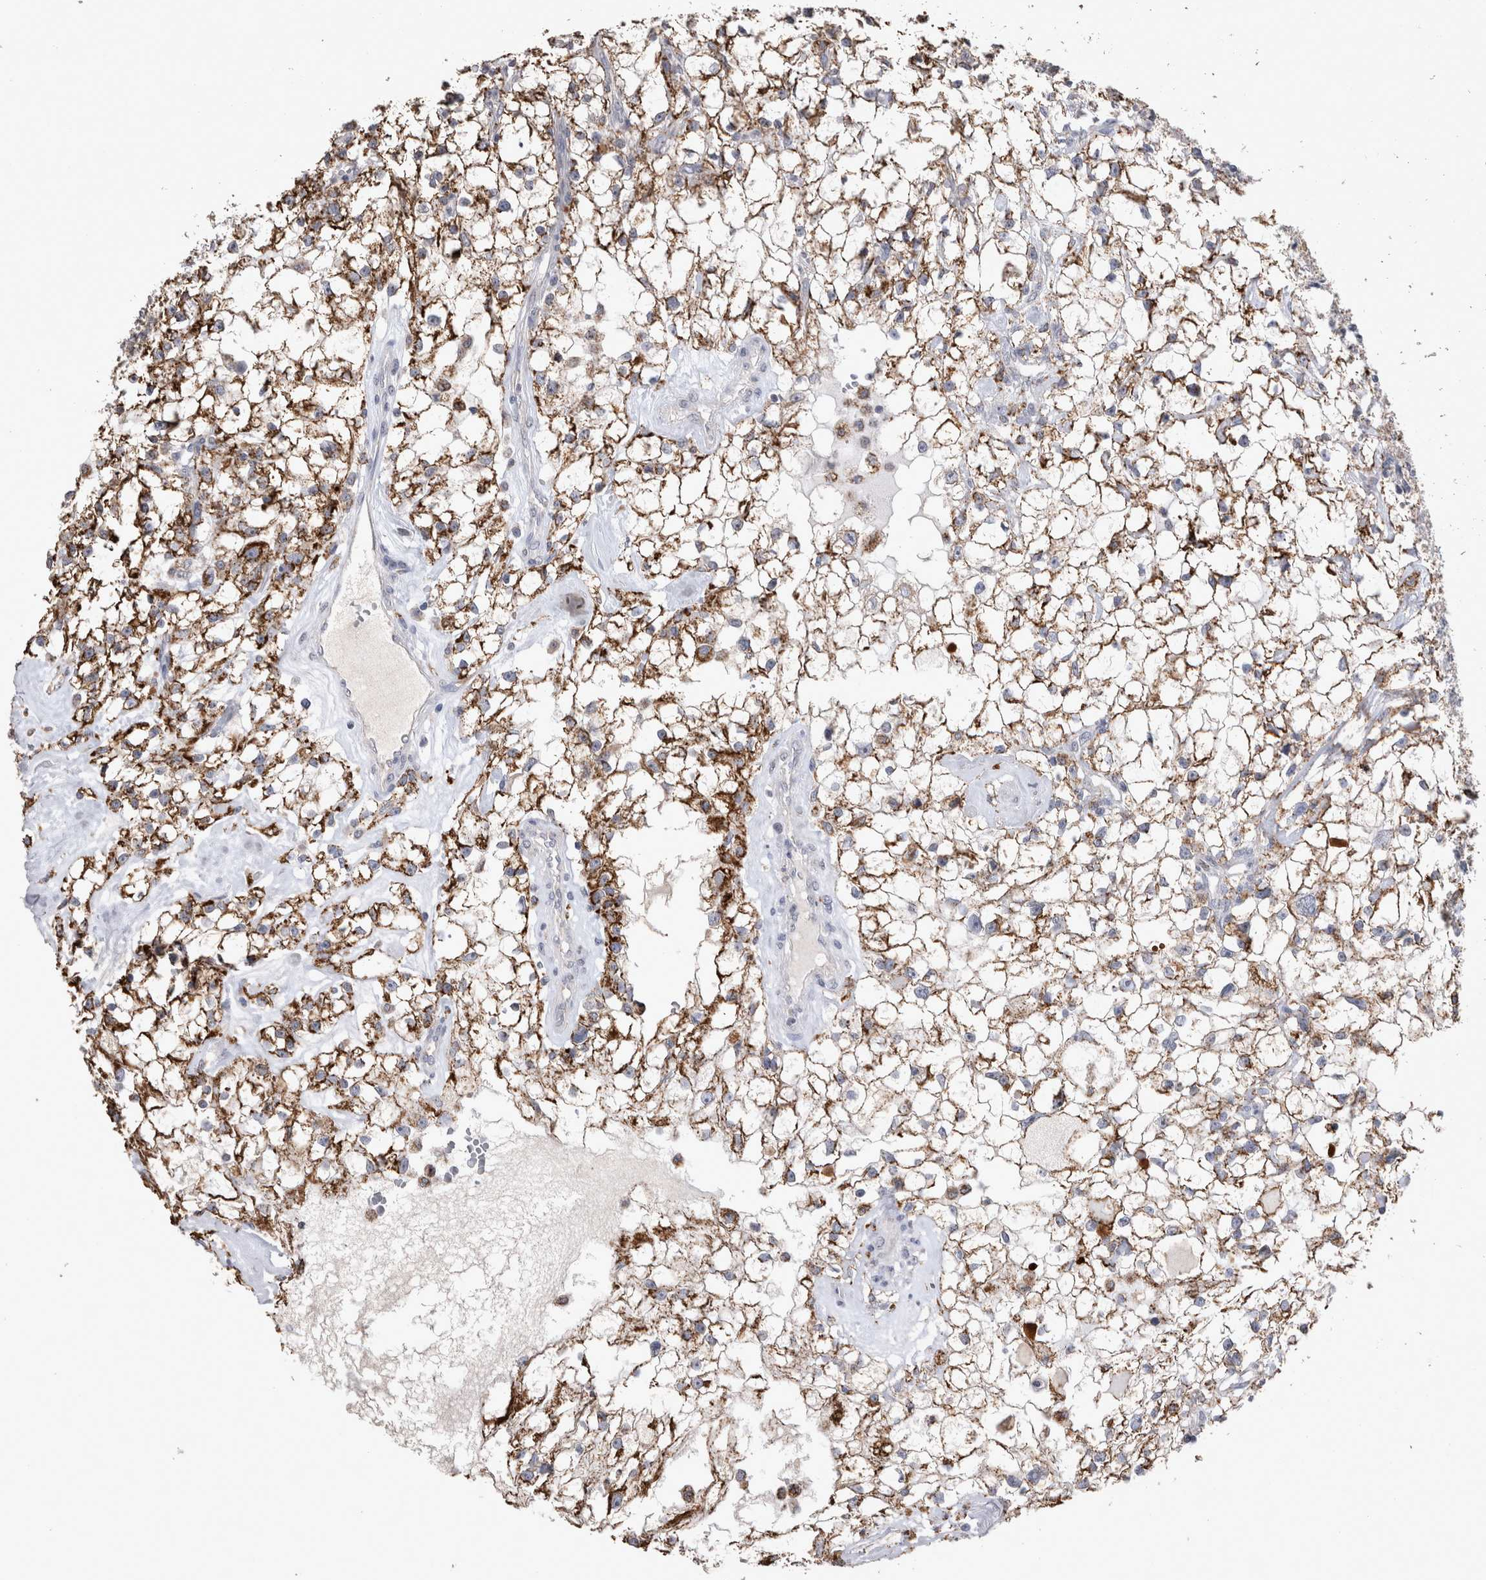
{"staining": {"intensity": "strong", "quantity": ">75%", "location": "cytoplasmic/membranous"}, "tissue": "renal cancer", "cell_type": "Tumor cells", "image_type": "cancer", "snomed": [{"axis": "morphology", "description": "Adenocarcinoma, NOS"}, {"axis": "topography", "description": "Kidney"}], "caption": "Renal cancer stained with IHC shows strong cytoplasmic/membranous staining in approximately >75% of tumor cells.", "gene": "DKK3", "patient": {"sex": "female", "age": 60}}